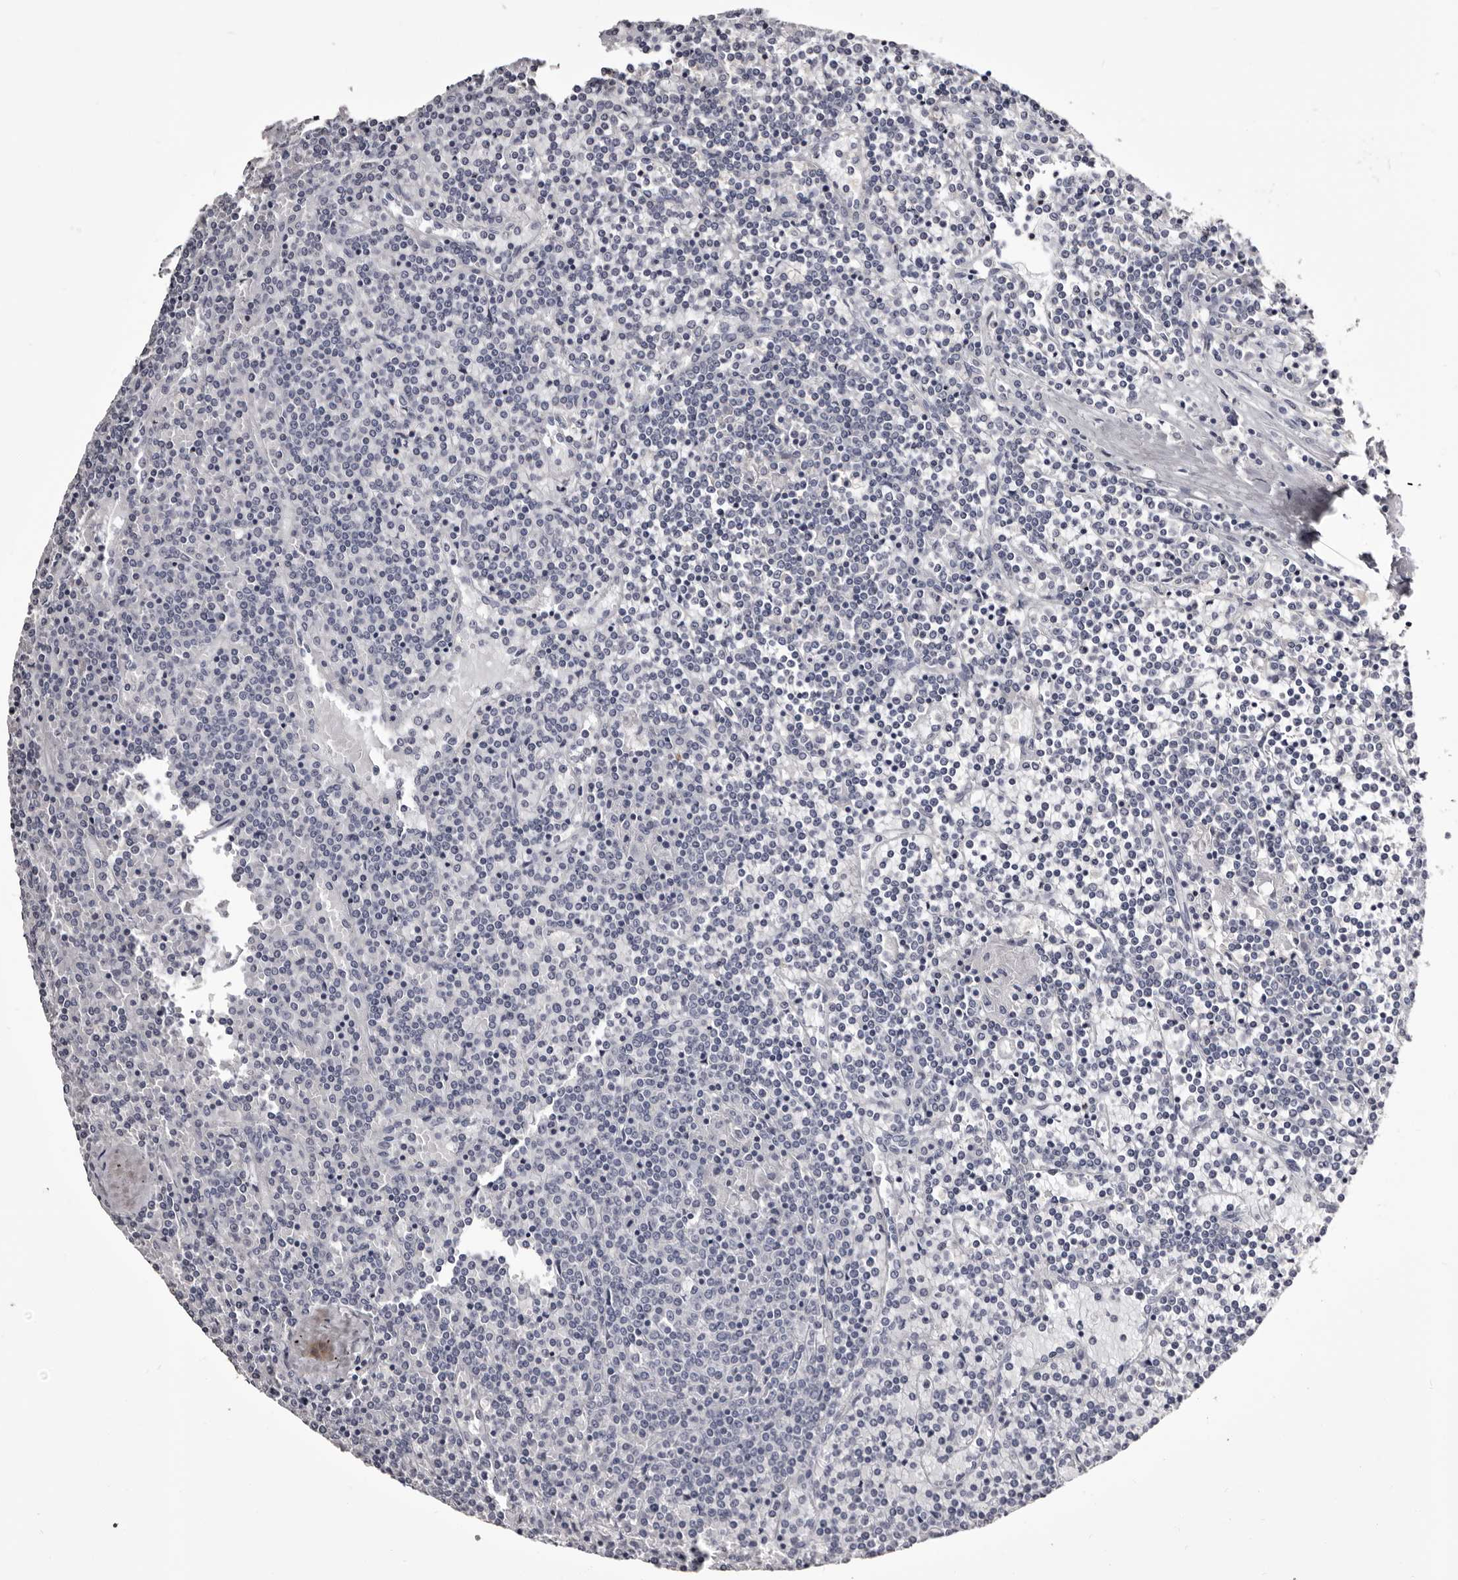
{"staining": {"intensity": "negative", "quantity": "none", "location": "none"}, "tissue": "lymphoma", "cell_type": "Tumor cells", "image_type": "cancer", "snomed": [{"axis": "morphology", "description": "Malignant lymphoma, non-Hodgkin's type, Low grade"}, {"axis": "topography", "description": "Spleen"}], "caption": "DAB immunohistochemical staining of low-grade malignant lymphoma, non-Hodgkin's type shows no significant expression in tumor cells. The staining was performed using DAB (3,3'-diaminobenzidine) to visualize the protein expression in brown, while the nuclei were stained in blue with hematoxylin (Magnification: 20x).", "gene": "LAD1", "patient": {"sex": "female", "age": 19}}